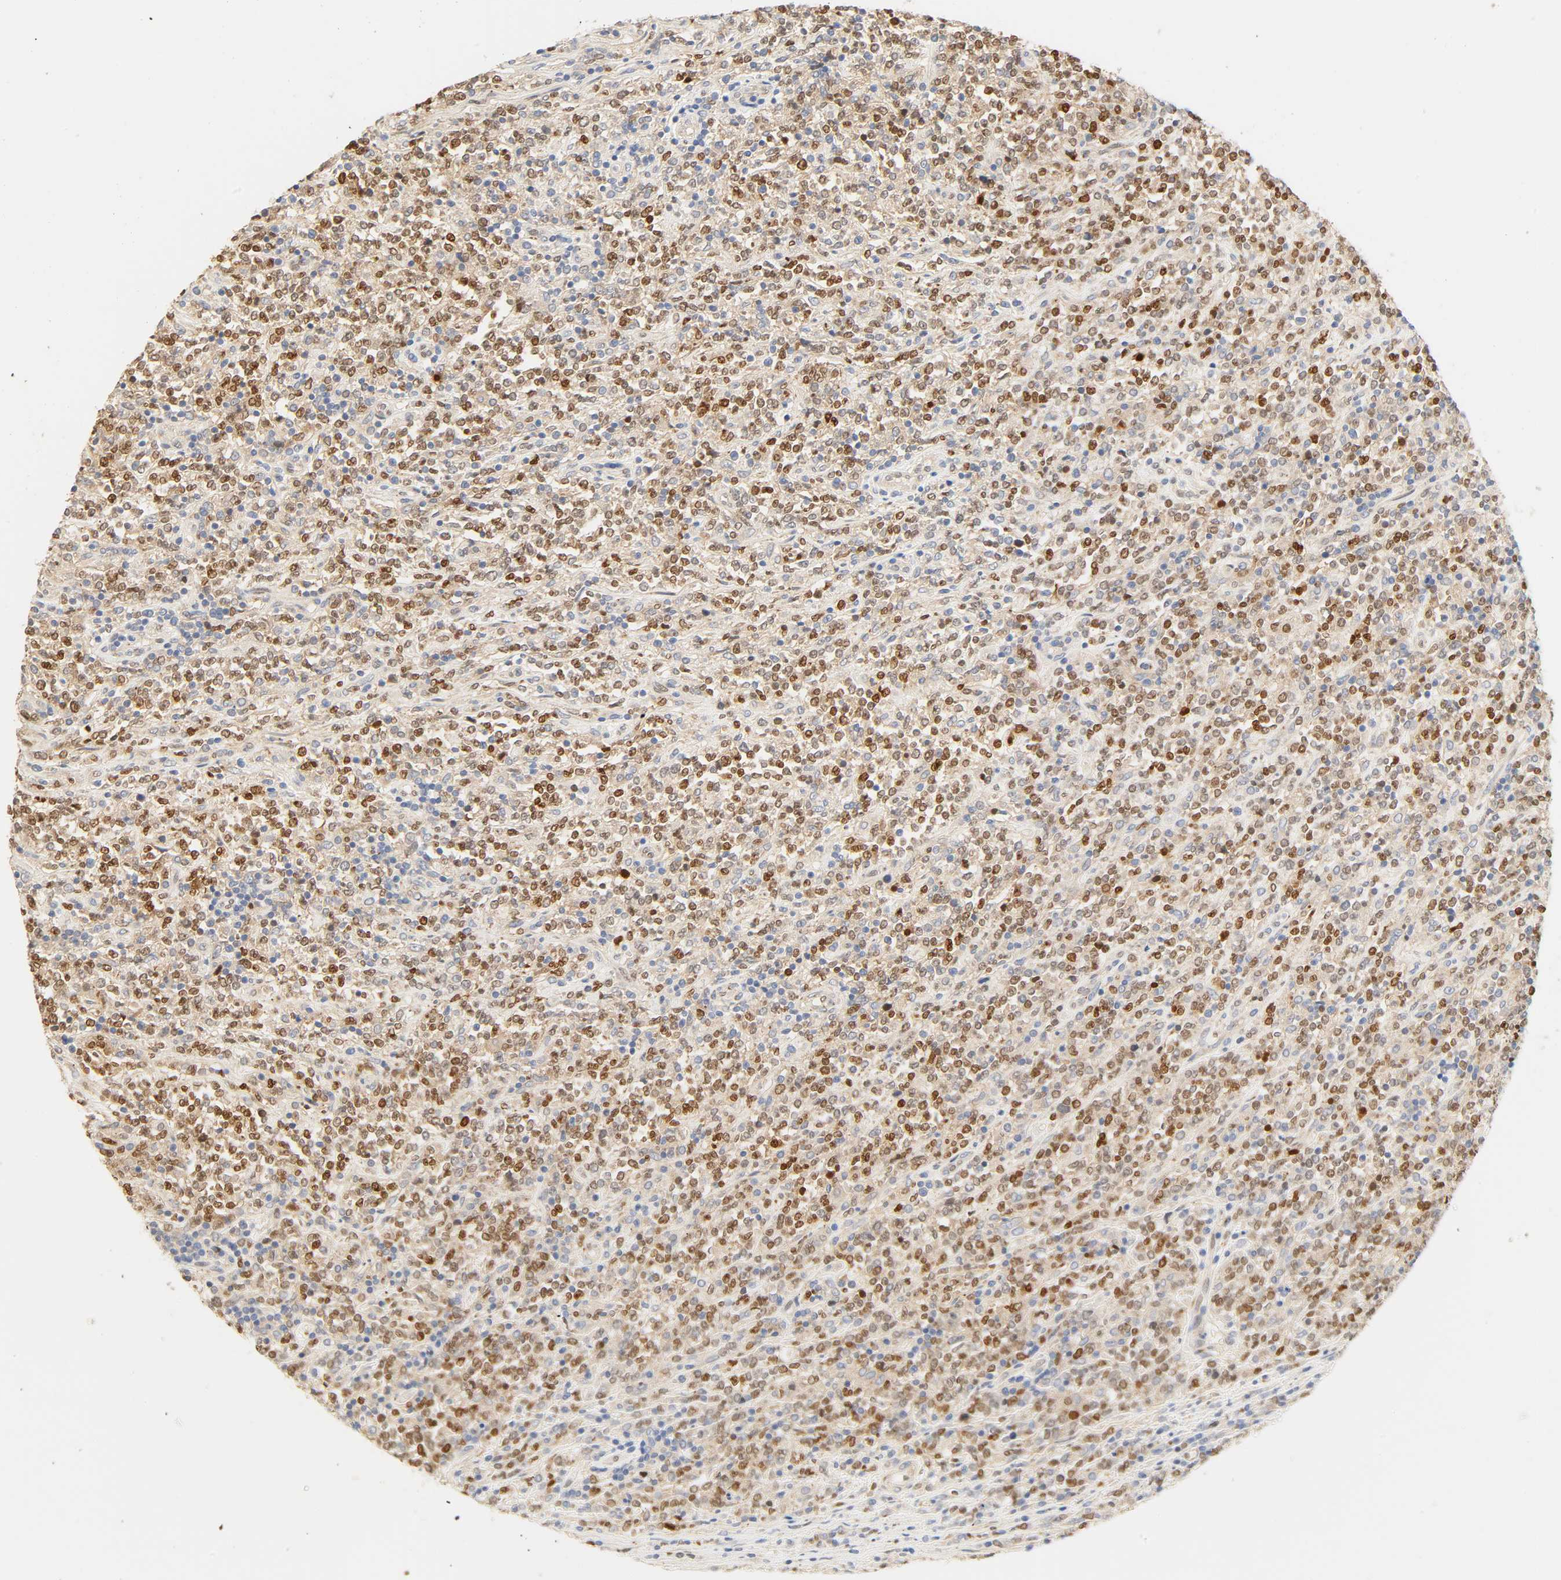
{"staining": {"intensity": "strong", "quantity": "25%-75%", "location": "nuclear"}, "tissue": "lymphoma", "cell_type": "Tumor cells", "image_type": "cancer", "snomed": [{"axis": "morphology", "description": "Malignant lymphoma, non-Hodgkin's type, High grade"}, {"axis": "topography", "description": "Soft tissue"}], "caption": "Protein staining displays strong nuclear positivity in about 25%-75% of tumor cells in lymphoma.", "gene": "BORCS8-MEF2B", "patient": {"sex": "male", "age": 18}}